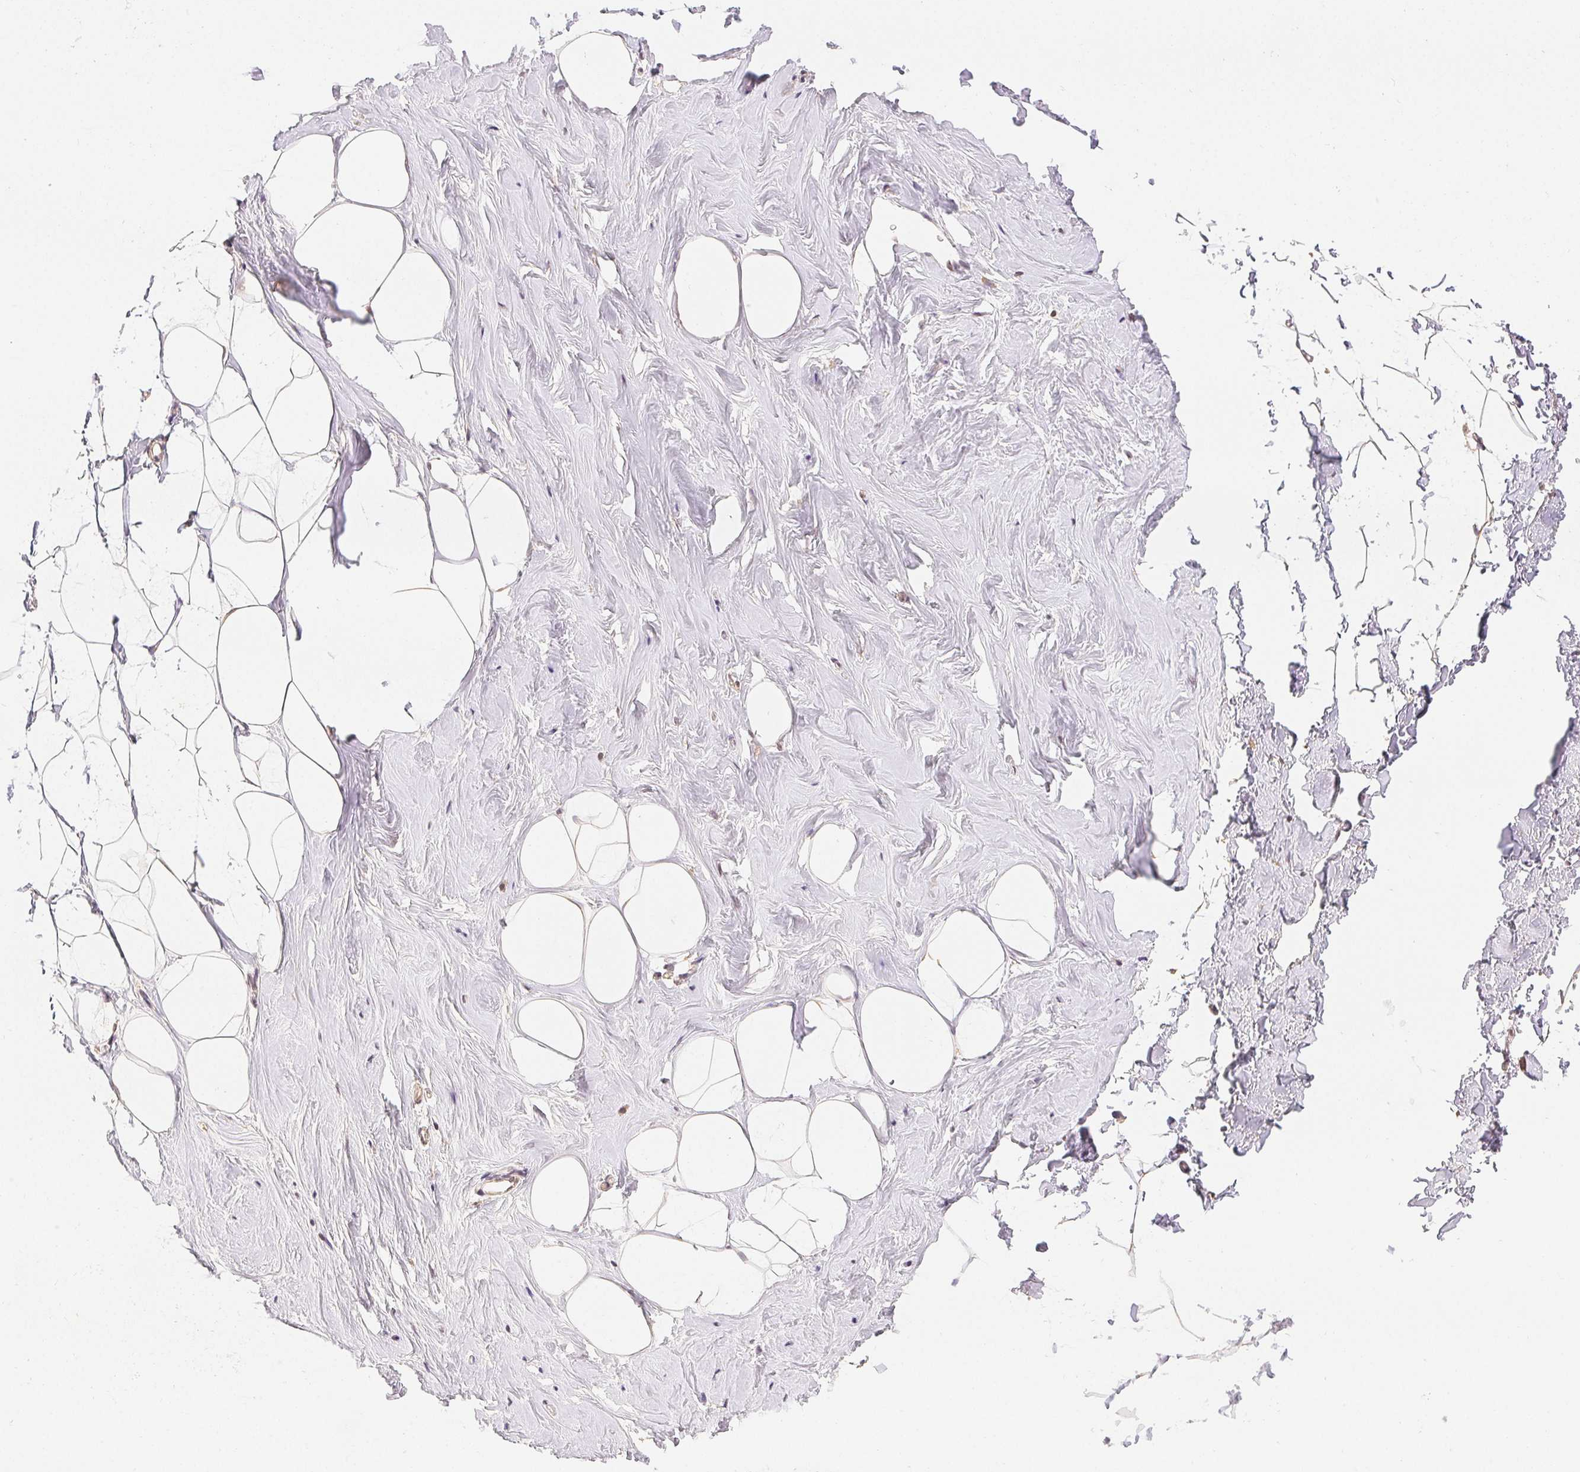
{"staining": {"intensity": "weak", "quantity": "25%-75%", "location": "cytoplasmic/membranous"}, "tissue": "breast", "cell_type": "Adipocytes", "image_type": "normal", "snomed": [{"axis": "morphology", "description": "Normal tissue, NOS"}, {"axis": "topography", "description": "Breast"}], "caption": "The immunohistochemical stain highlights weak cytoplasmic/membranous staining in adipocytes of unremarkable breast. Ihc stains the protein in brown and the nuclei are stained blue.", "gene": "SEZ6L2", "patient": {"sex": "female", "age": 32}}